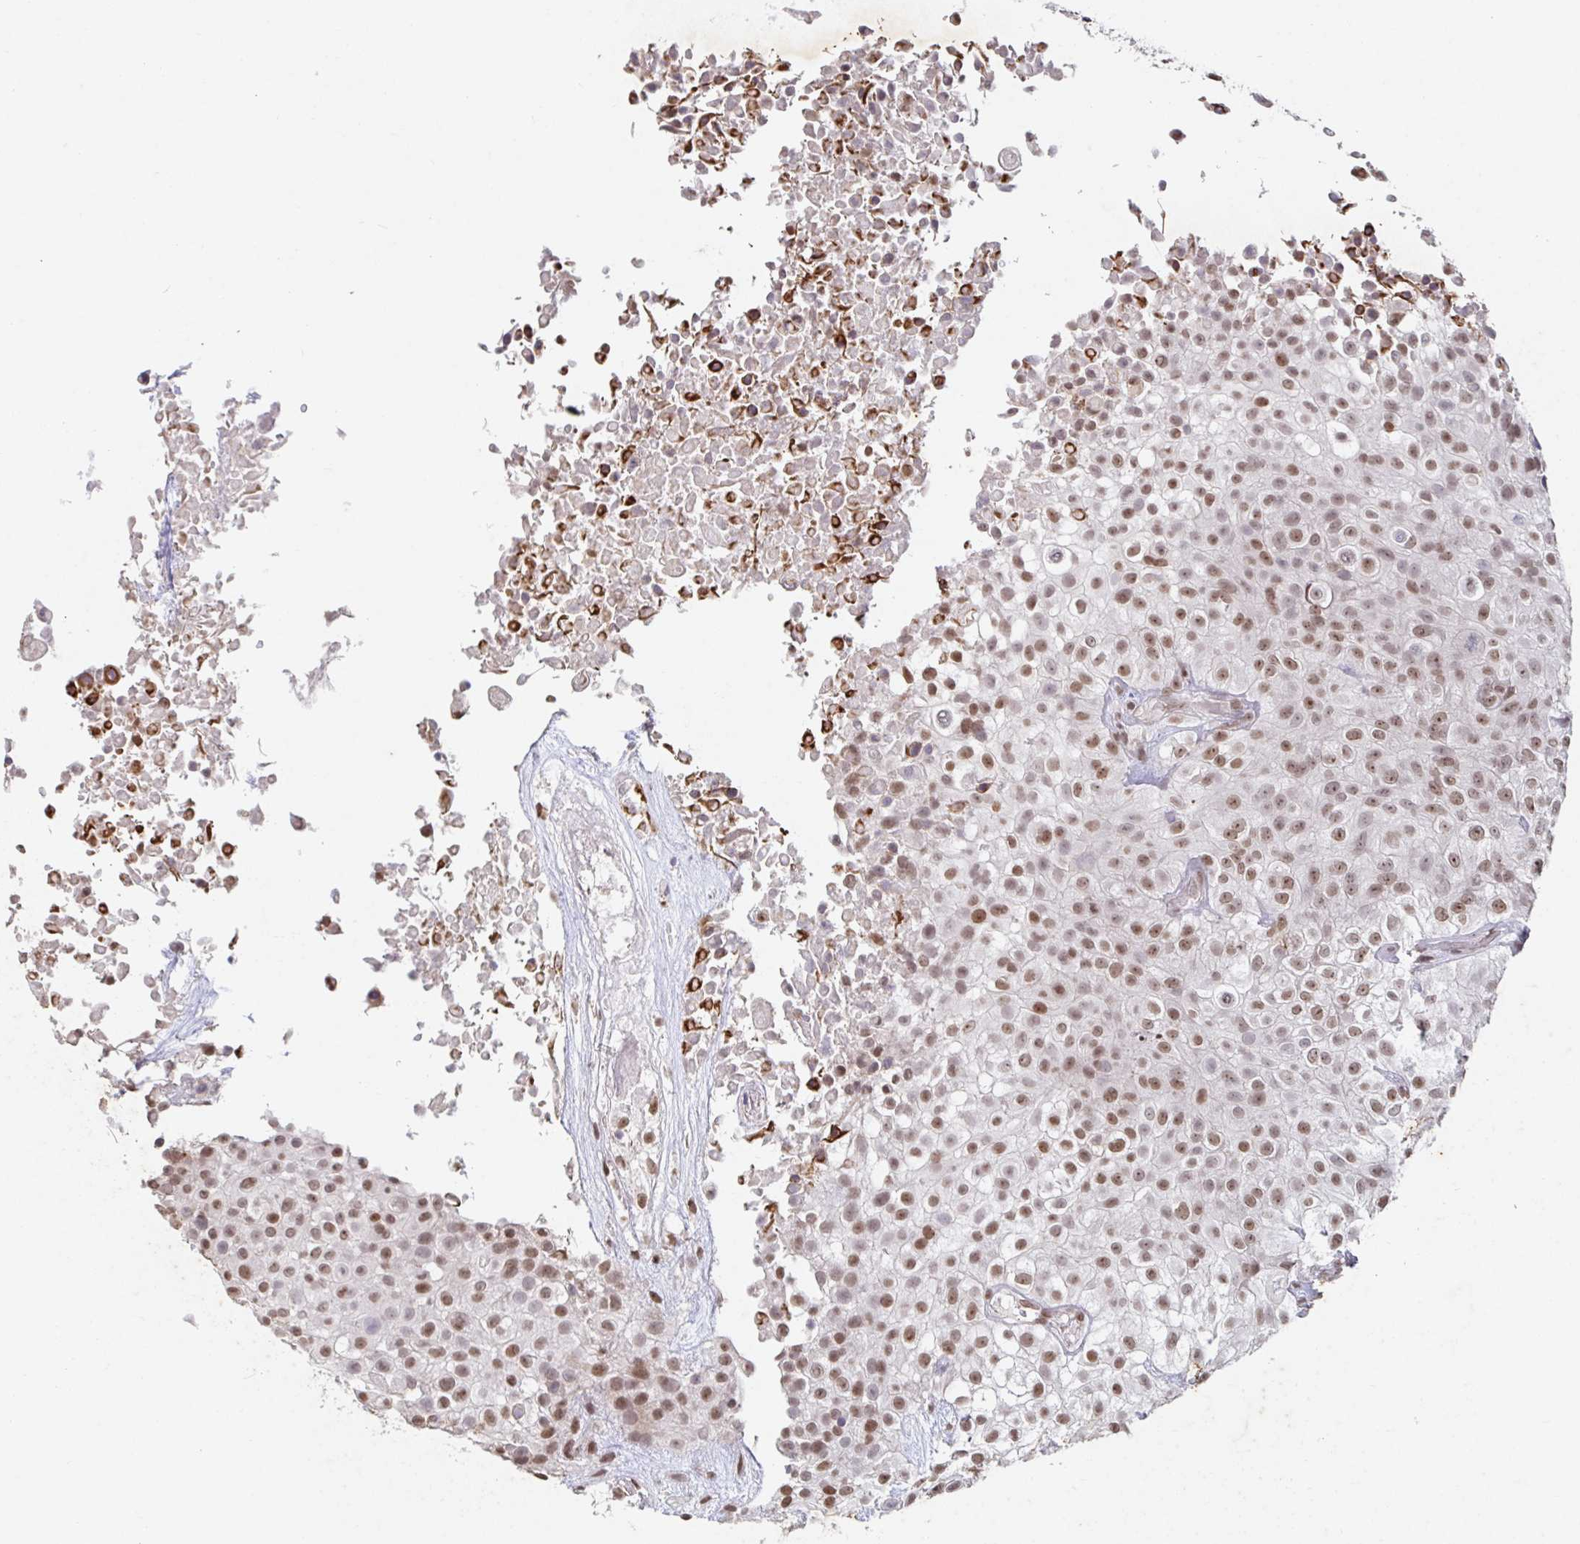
{"staining": {"intensity": "moderate", "quantity": ">75%", "location": "nuclear"}, "tissue": "urothelial cancer", "cell_type": "Tumor cells", "image_type": "cancer", "snomed": [{"axis": "morphology", "description": "Urothelial carcinoma, High grade"}, {"axis": "topography", "description": "Urinary bladder"}], "caption": "Urothelial cancer stained with a protein marker shows moderate staining in tumor cells.", "gene": "C19orf53", "patient": {"sex": "male", "age": 56}}